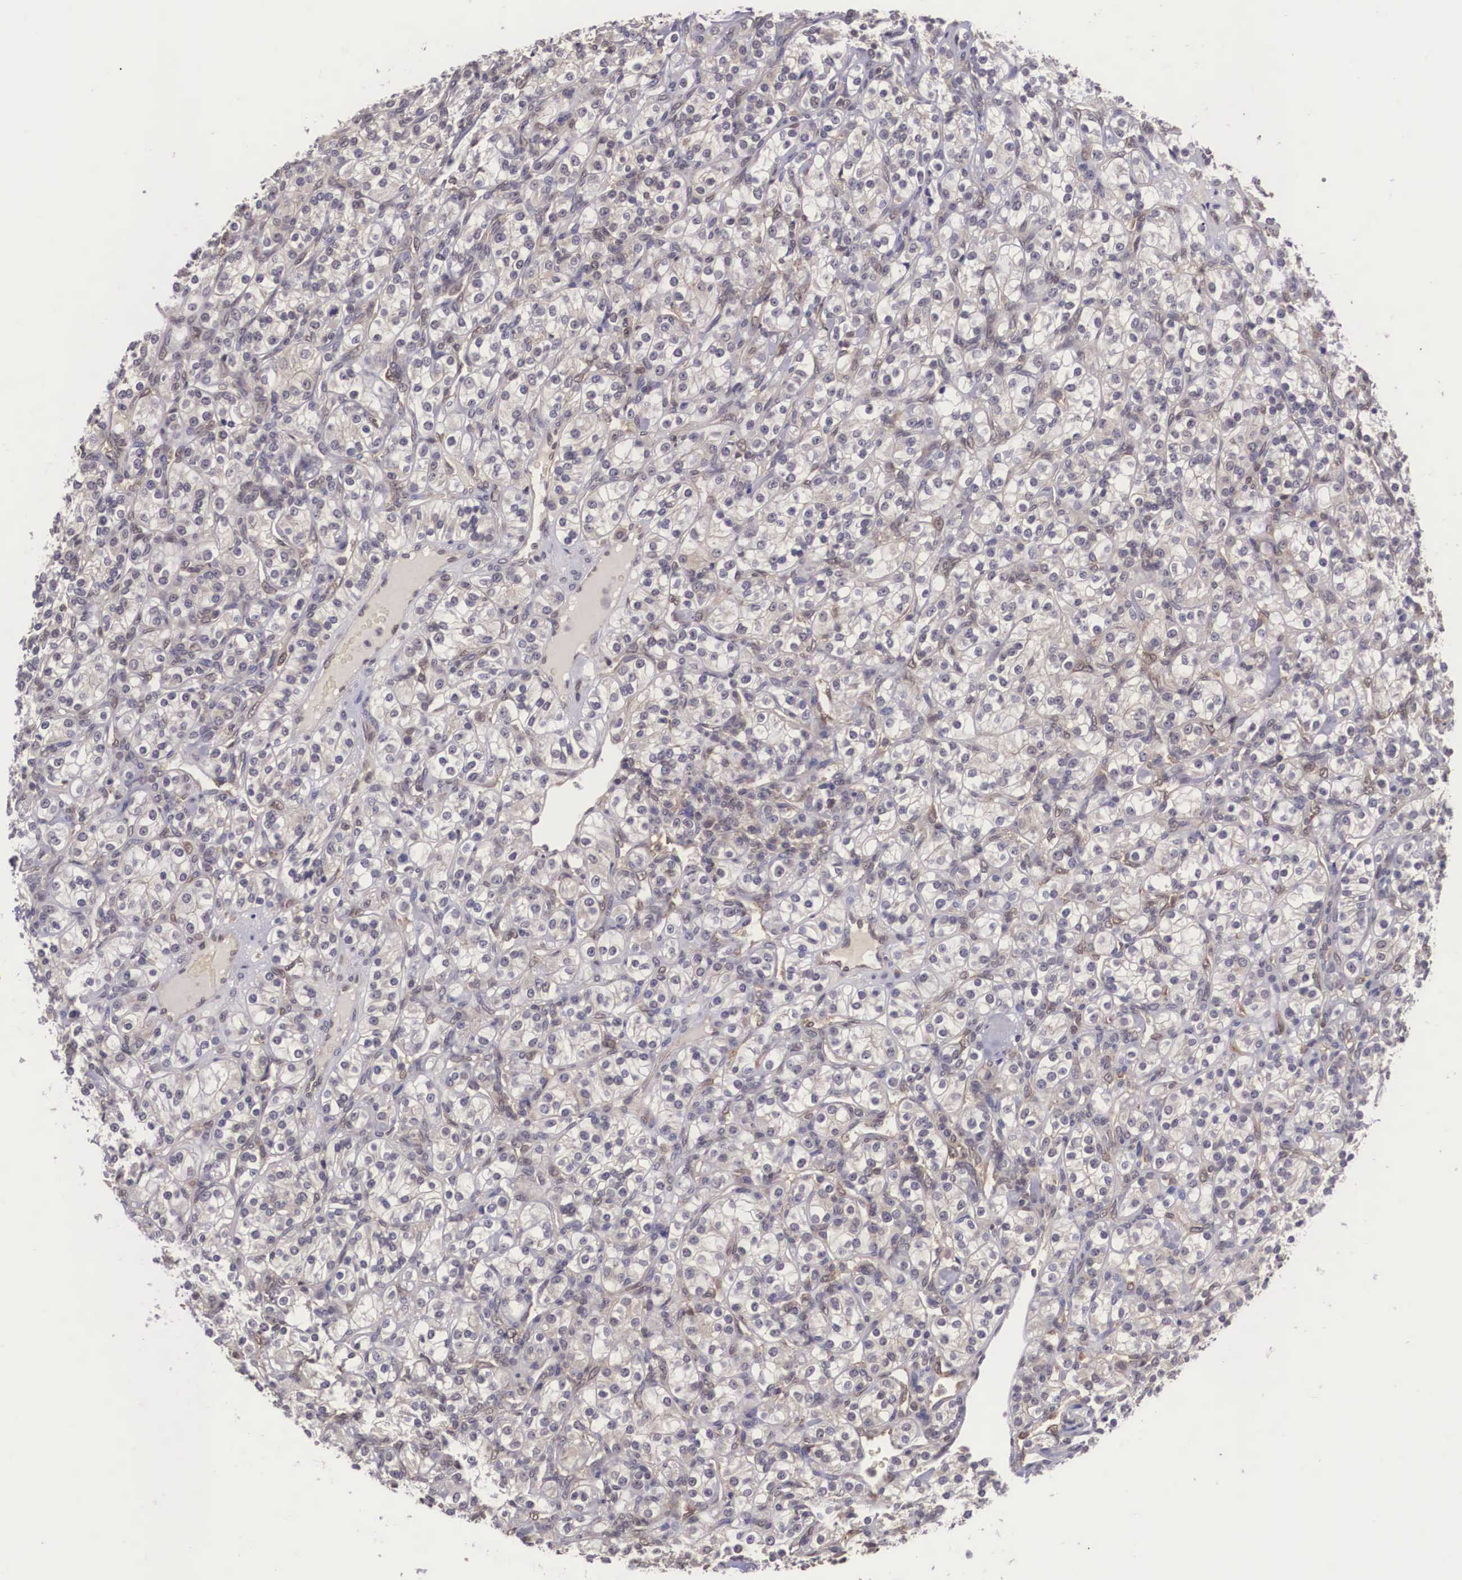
{"staining": {"intensity": "weak", "quantity": "25%-75%", "location": "cytoplasmic/membranous"}, "tissue": "renal cancer", "cell_type": "Tumor cells", "image_type": "cancer", "snomed": [{"axis": "morphology", "description": "Adenocarcinoma, NOS"}, {"axis": "topography", "description": "Kidney"}], "caption": "Renal adenocarcinoma stained for a protein (brown) displays weak cytoplasmic/membranous positive positivity in about 25%-75% of tumor cells.", "gene": "VASH1", "patient": {"sex": "male", "age": 77}}